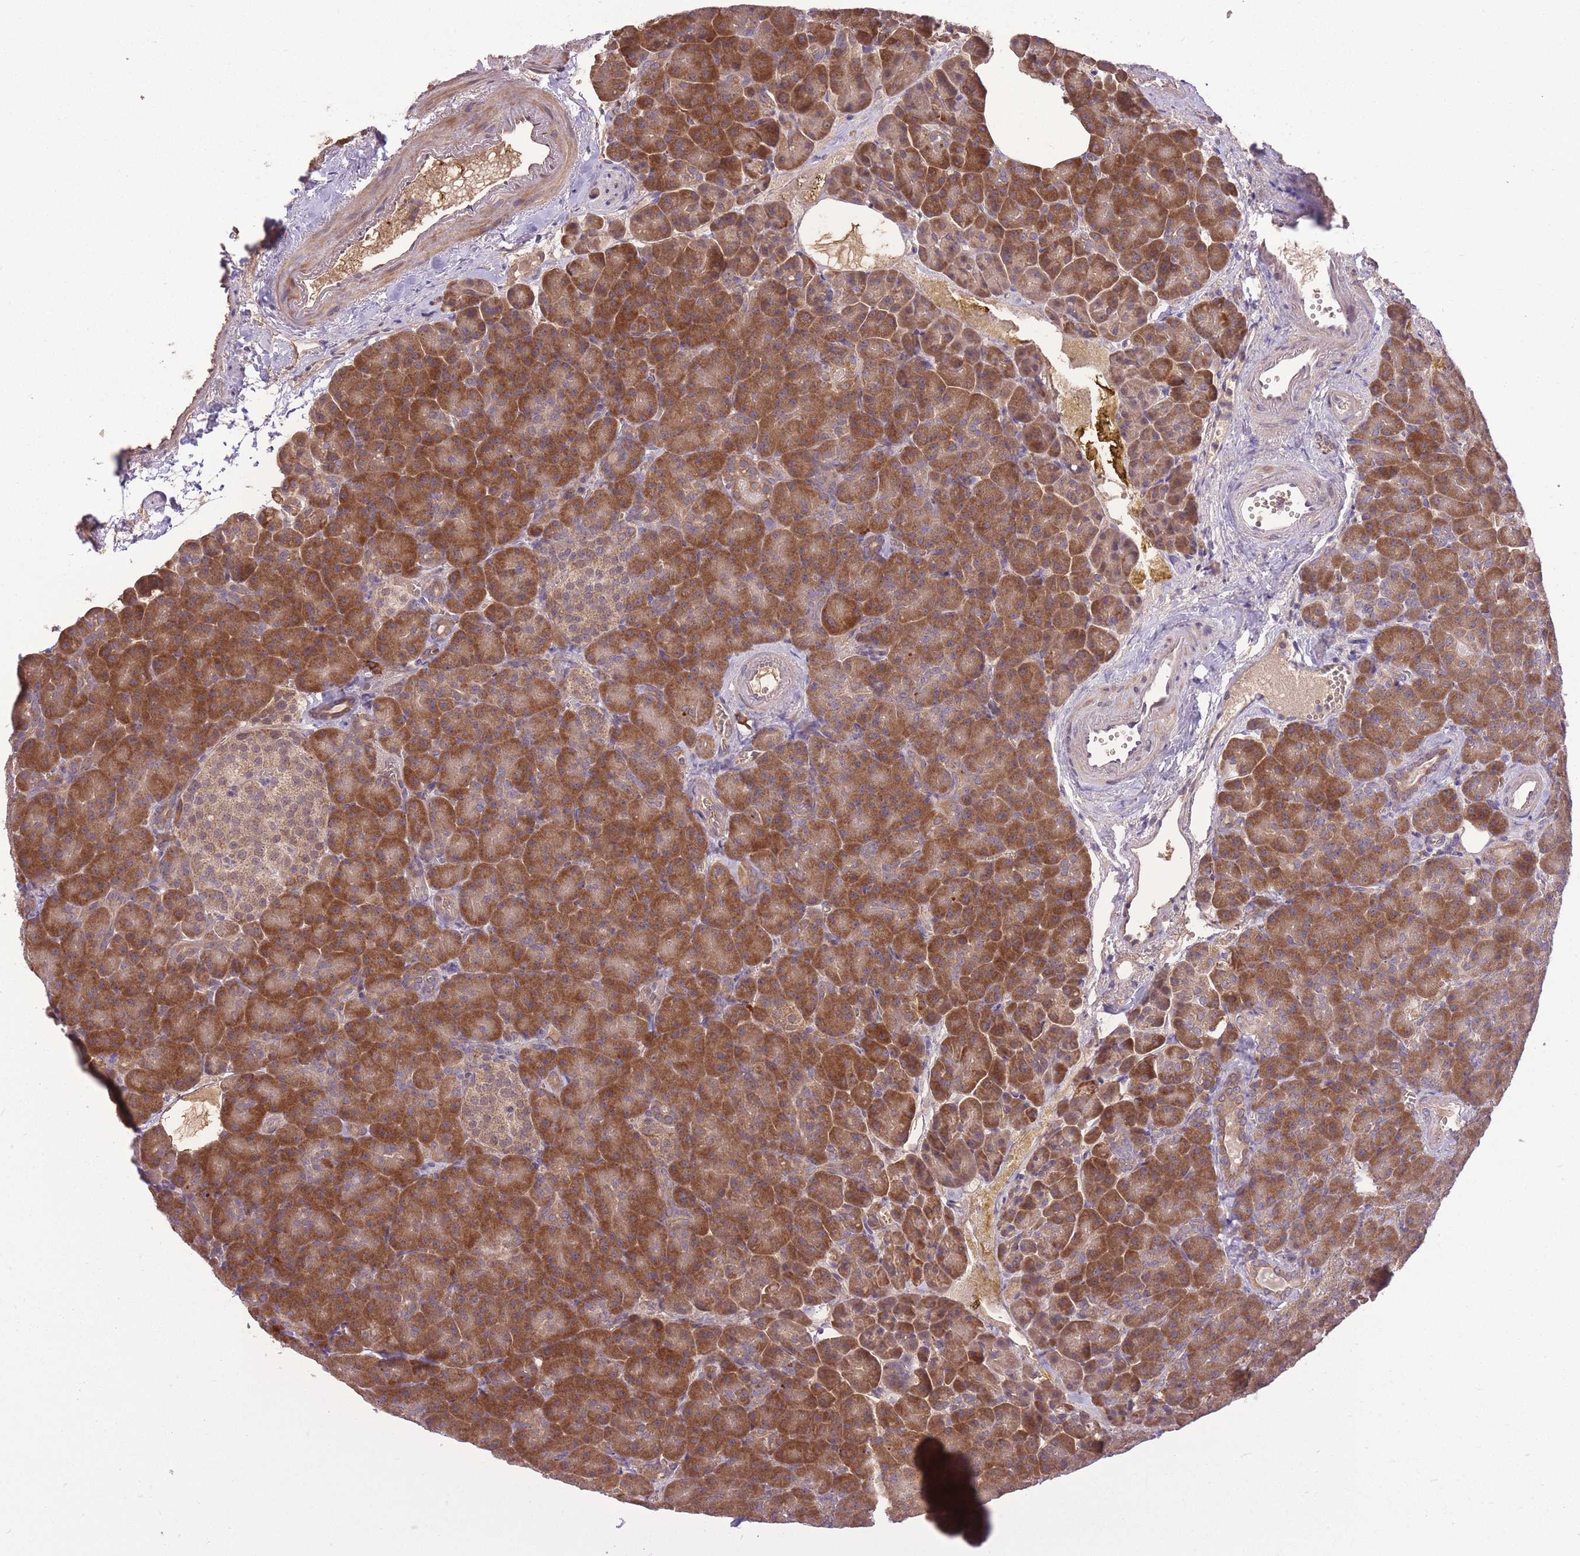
{"staining": {"intensity": "strong", "quantity": ">75%", "location": "cytoplasmic/membranous"}, "tissue": "pancreas", "cell_type": "Exocrine glandular cells", "image_type": "normal", "snomed": [{"axis": "morphology", "description": "Normal tissue, NOS"}, {"axis": "topography", "description": "Pancreas"}], "caption": "Immunohistochemical staining of normal human pancreas demonstrates high levels of strong cytoplasmic/membranous staining in about >75% of exocrine glandular cells.", "gene": "POLR3F", "patient": {"sex": "female", "age": 74}}